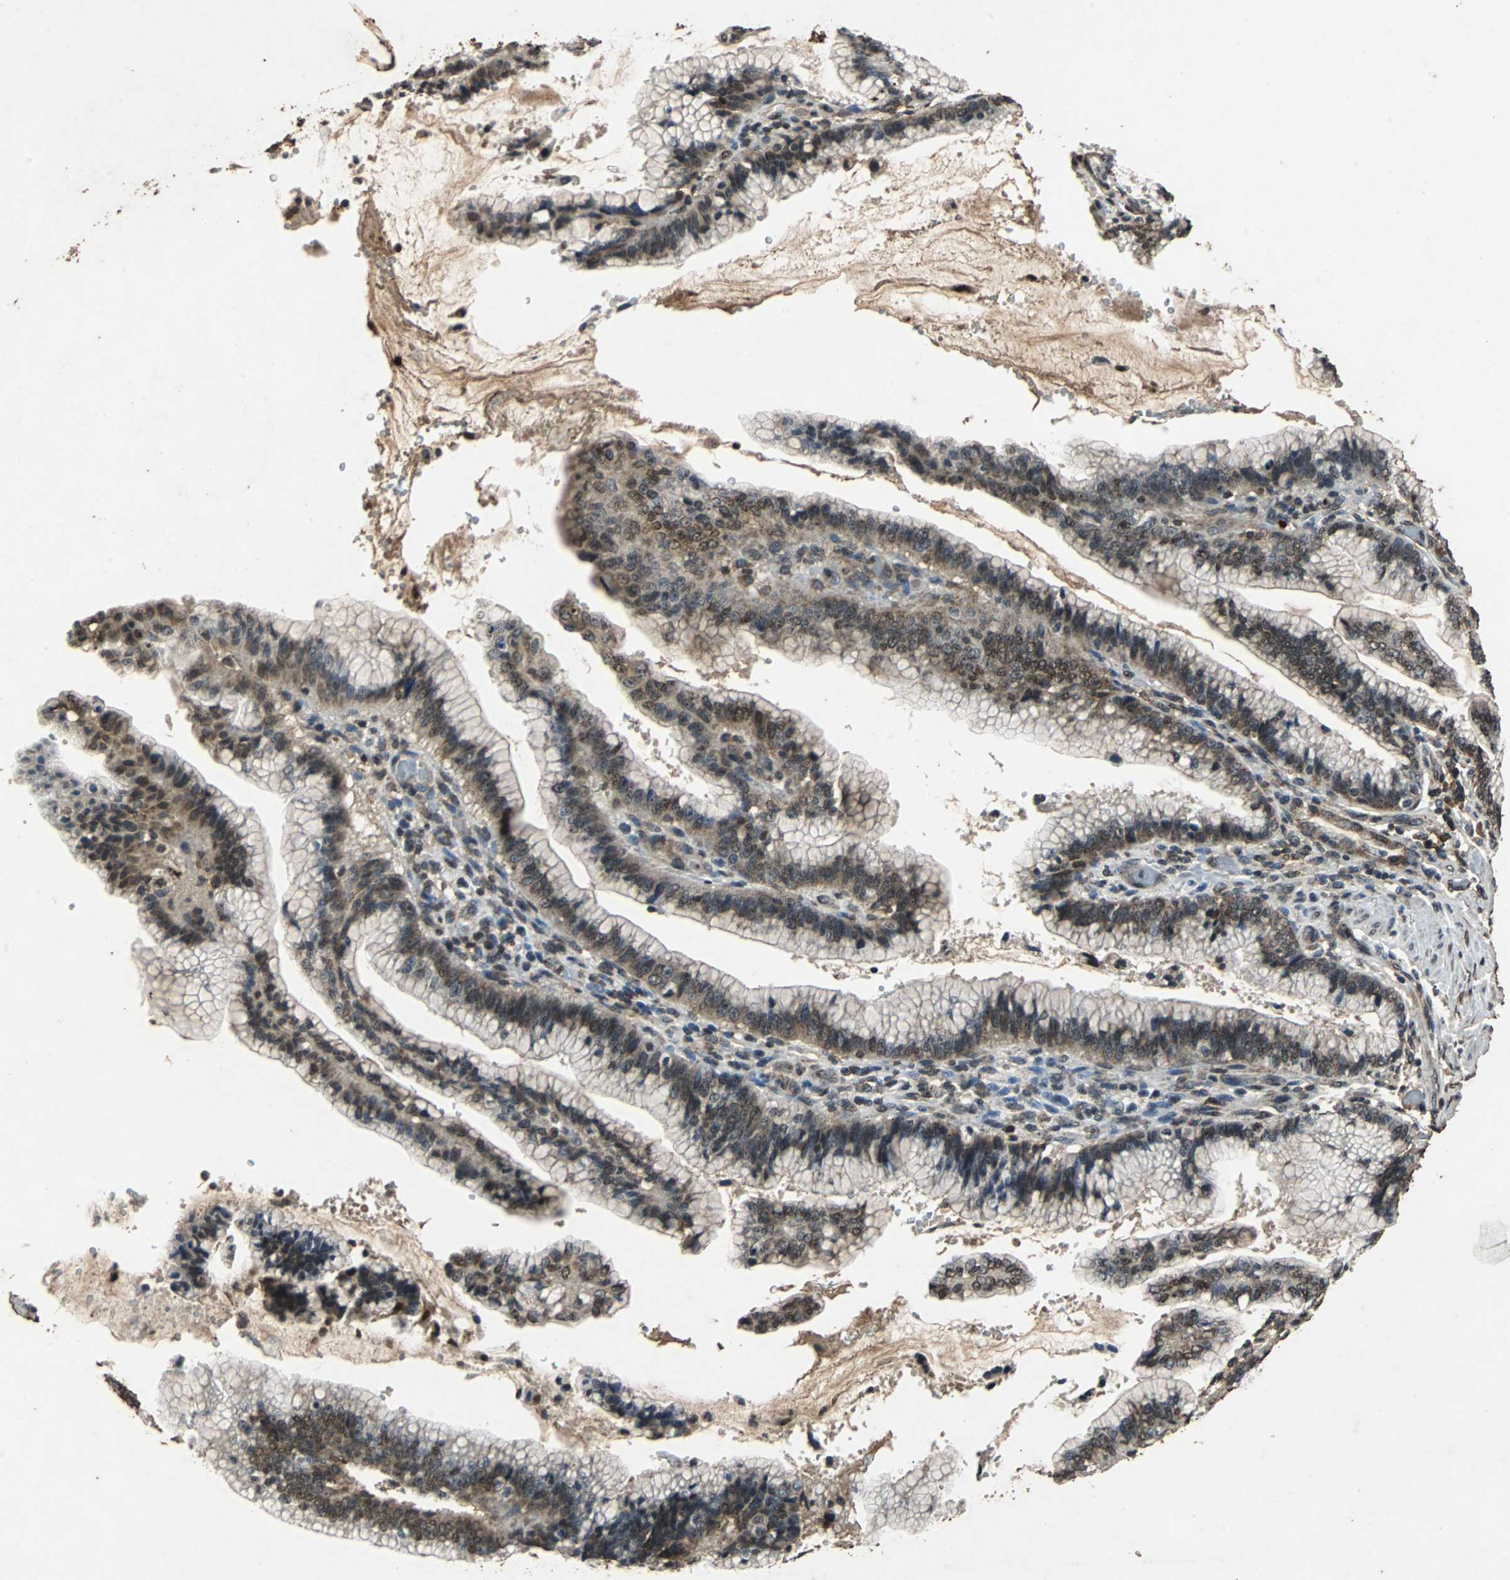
{"staining": {"intensity": "moderate", "quantity": ">75%", "location": "cytoplasmic/membranous,nuclear"}, "tissue": "pancreatic cancer", "cell_type": "Tumor cells", "image_type": "cancer", "snomed": [{"axis": "morphology", "description": "Adenocarcinoma, NOS"}, {"axis": "topography", "description": "Pancreas"}], "caption": "Protein expression analysis of pancreatic cancer (adenocarcinoma) shows moderate cytoplasmic/membranous and nuclear expression in approximately >75% of tumor cells.", "gene": "NAA10", "patient": {"sex": "female", "age": 64}}